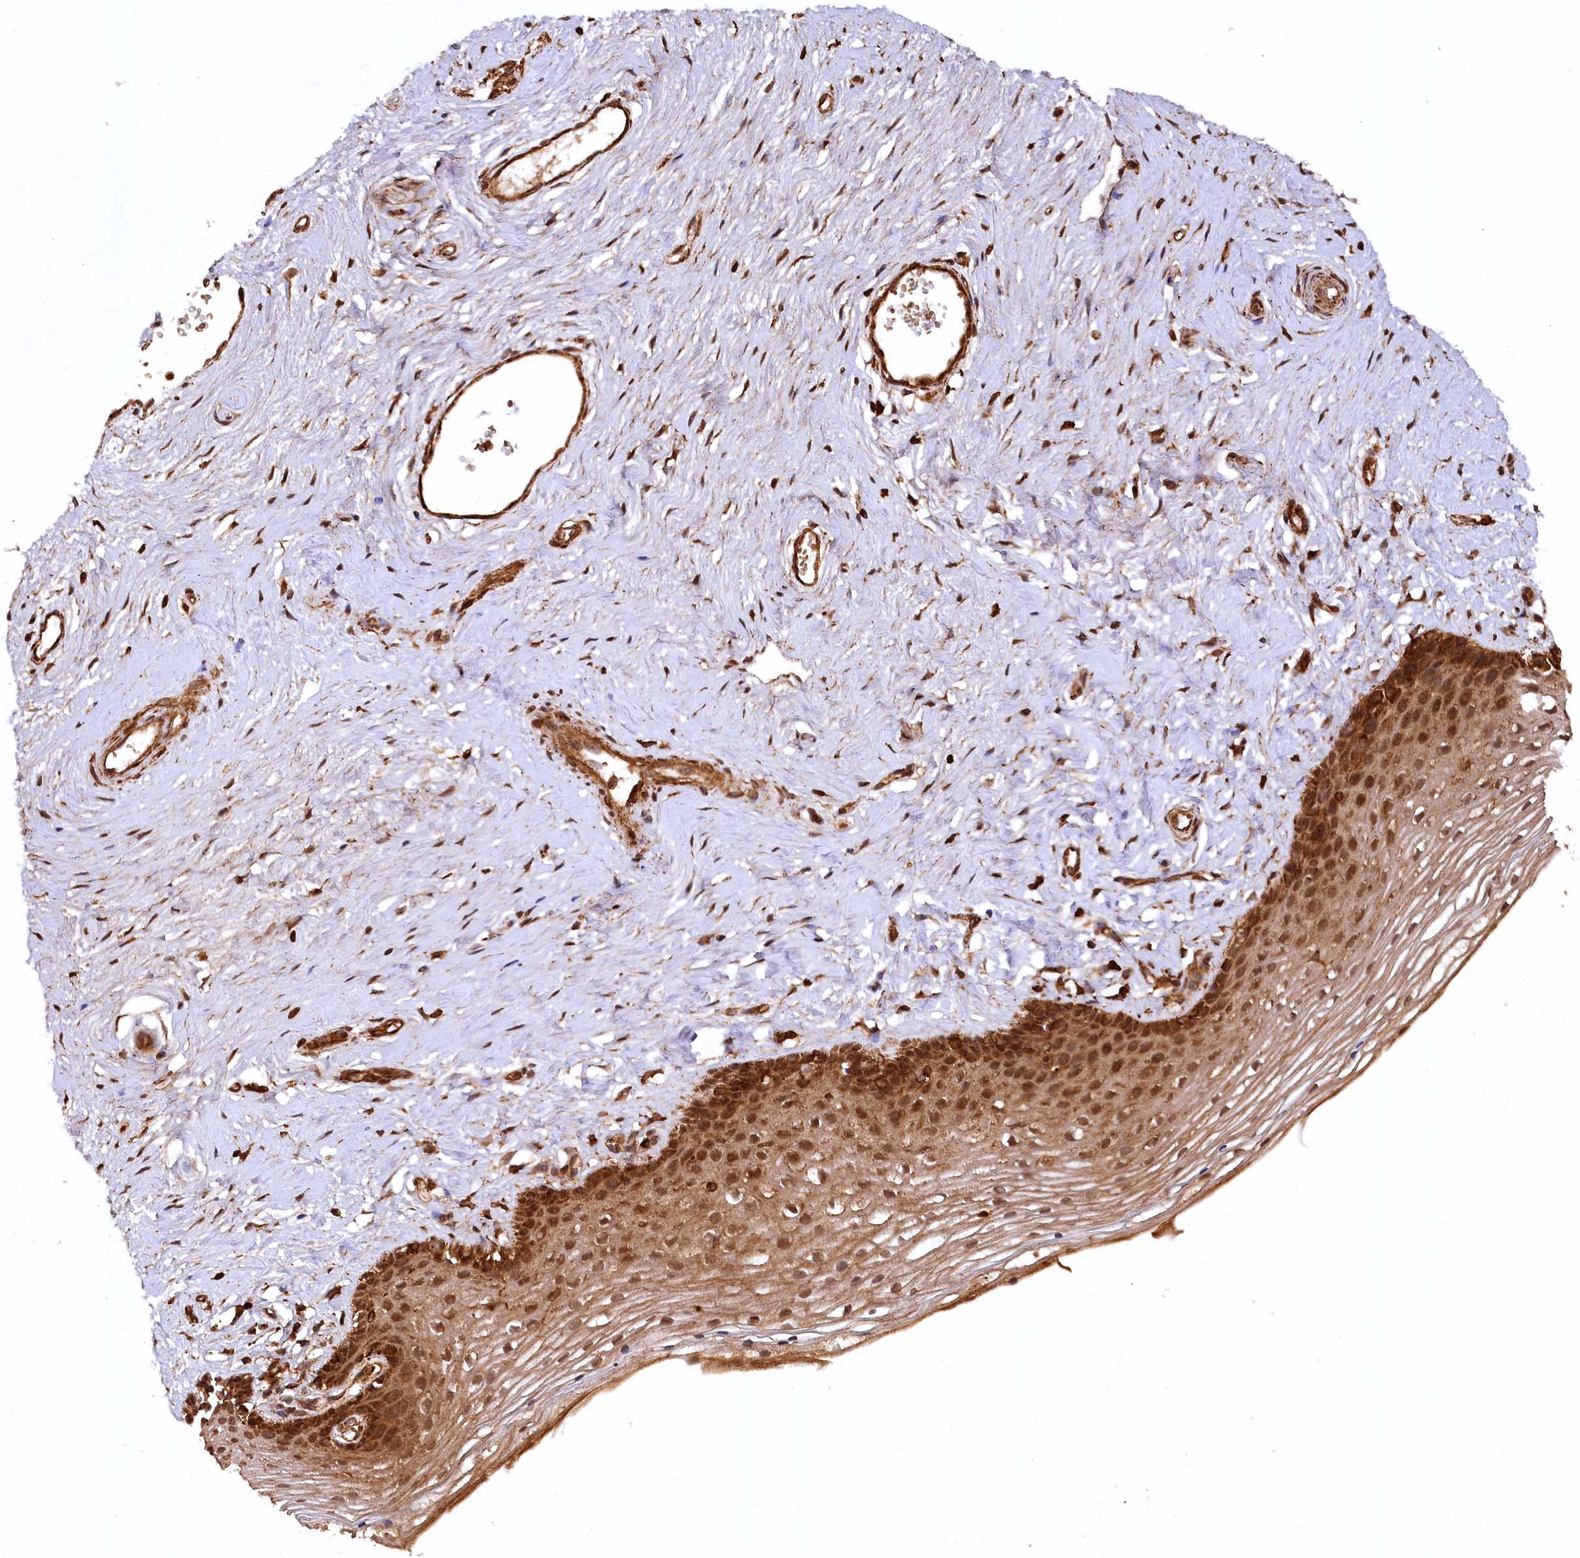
{"staining": {"intensity": "strong", "quantity": ">75%", "location": "cytoplasmic/membranous"}, "tissue": "vagina", "cell_type": "Squamous epithelial cells", "image_type": "normal", "snomed": [{"axis": "morphology", "description": "Normal tissue, NOS"}, {"axis": "topography", "description": "Vagina"}], "caption": "The image reveals immunohistochemical staining of benign vagina. There is strong cytoplasmic/membranous positivity is identified in about >75% of squamous epithelial cells.", "gene": "STUB1", "patient": {"sex": "female", "age": 46}}